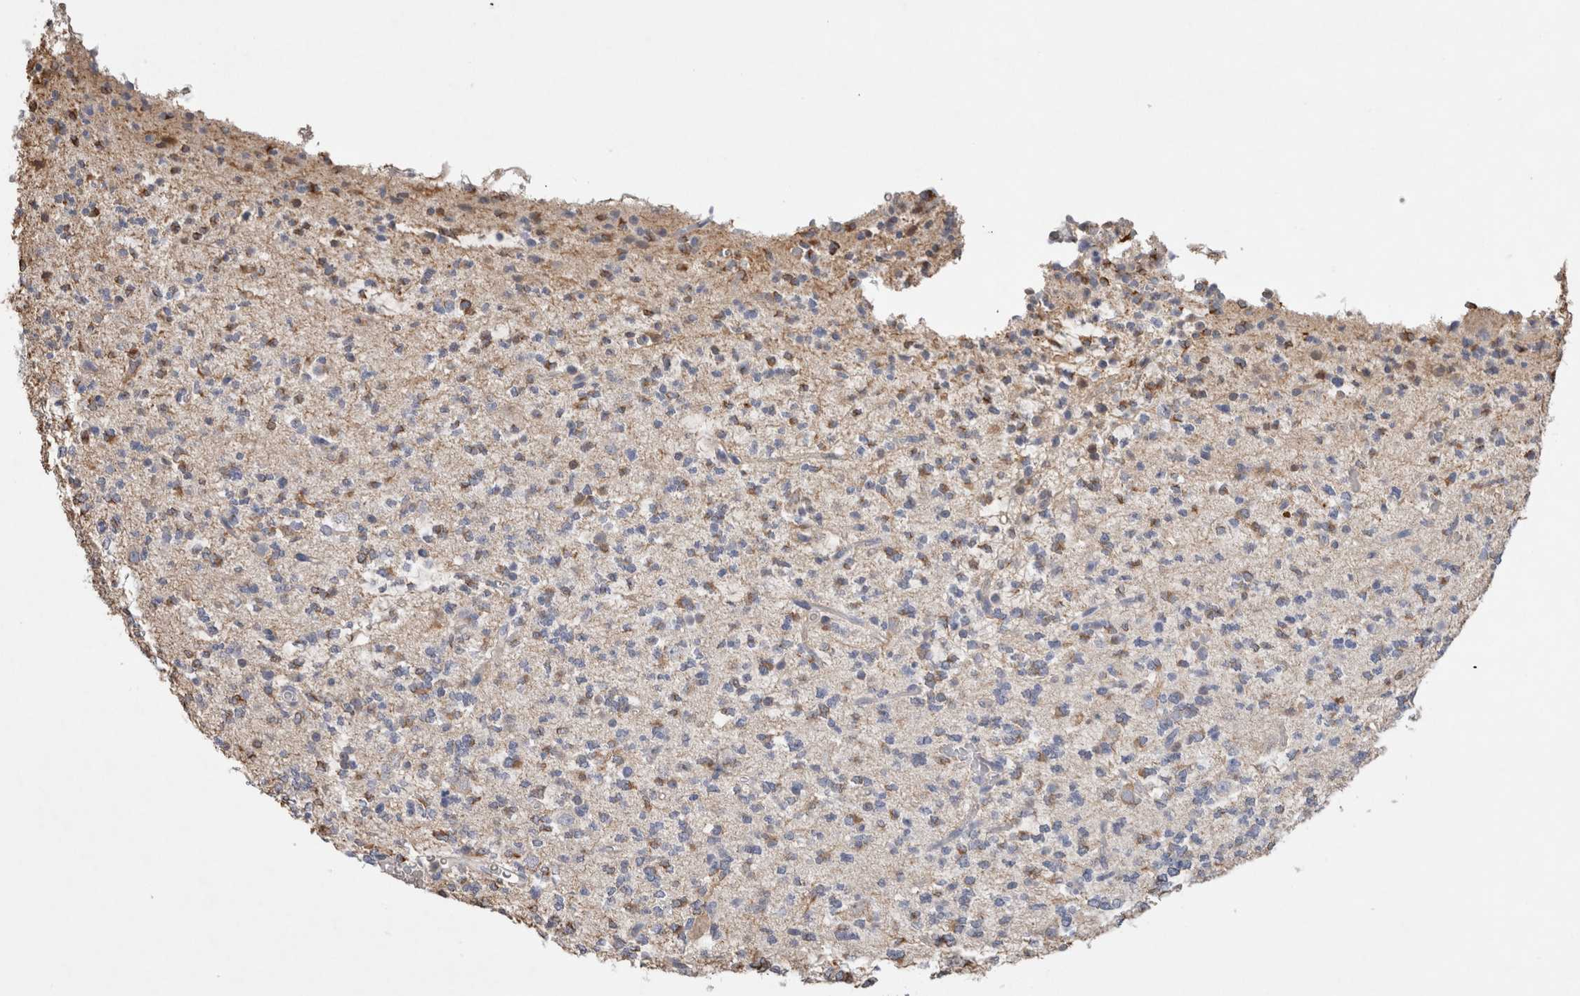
{"staining": {"intensity": "moderate", "quantity": "<25%", "location": "cytoplasmic/membranous"}, "tissue": "glioma", "cell_type": "Tumor cells", "image_type": "cancer", "snomed": [{"axis": "morphology", "description": "Glioma, malignant, Low grade"}, {"axis": "topography", "description": "Brain"}], "caption": "Protein expression analysis of human malignant glioma (low-grade) reveals moderate cytoplasmic/membranous positivity in approximately <25% of tumor cells.", "gene": "FABP7", "patient": {"sex": "male", "age": 38}}